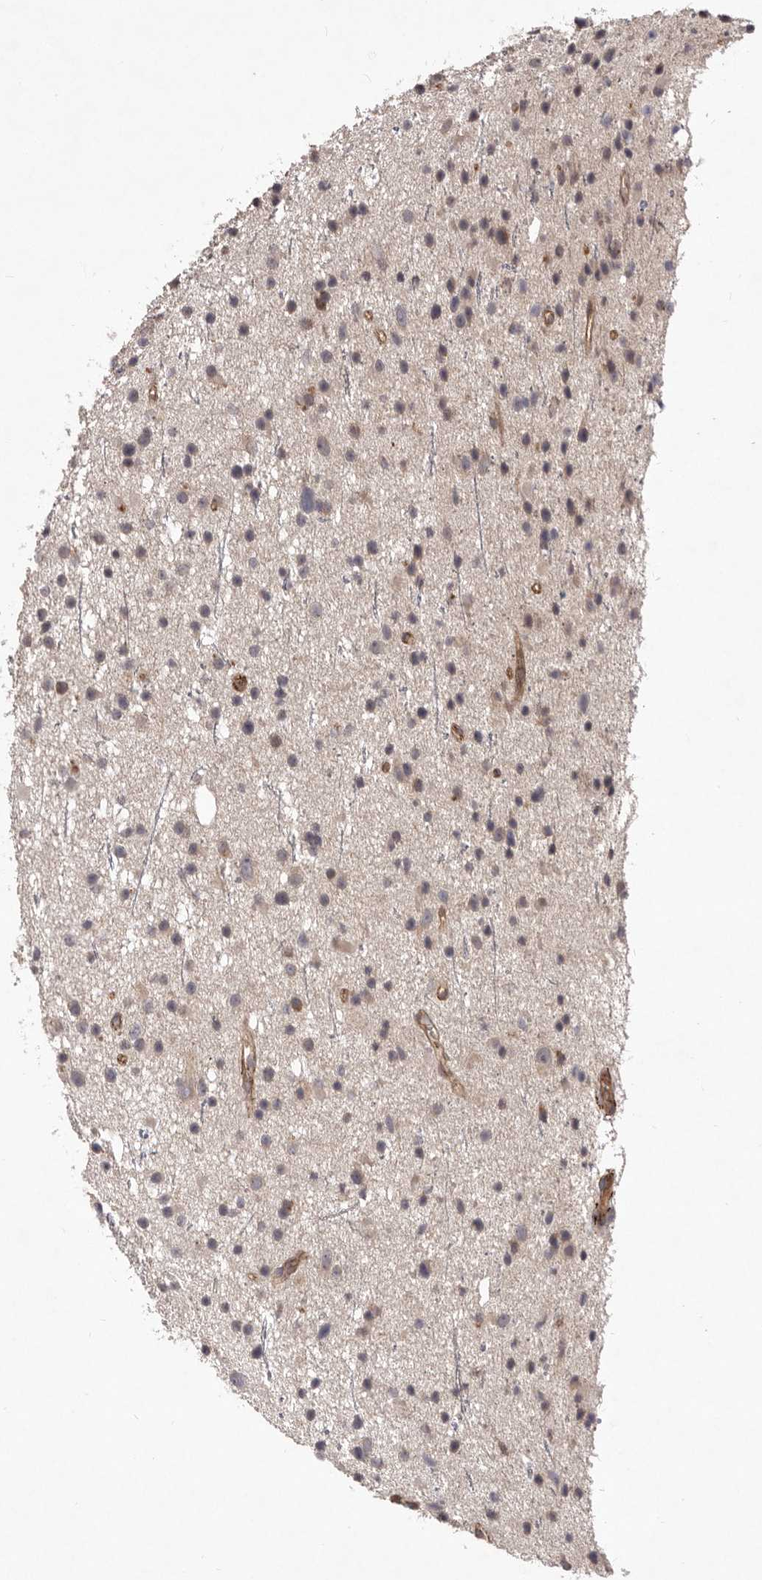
{"staining": {"intensity": "weak", "quantity": "<25%", "location": "cytoplasmic/membranous"}, "tissue": "glioma", "cell_type": "Tumor cells", "image_type": "cancer", "snomed": [{"axis": "morphology", "description": "Glioma, malignant, Low grade"}, {"axis": "topography", "description": "Cerebral cortex"}], "caption": "High power microscopy micrograph of an IHC micrograph of malignant low-grade glioma, revealing no significant expression in tumor cells.", "gene": "HBS1L", "patient": {"sex": "female", "age": 39}}